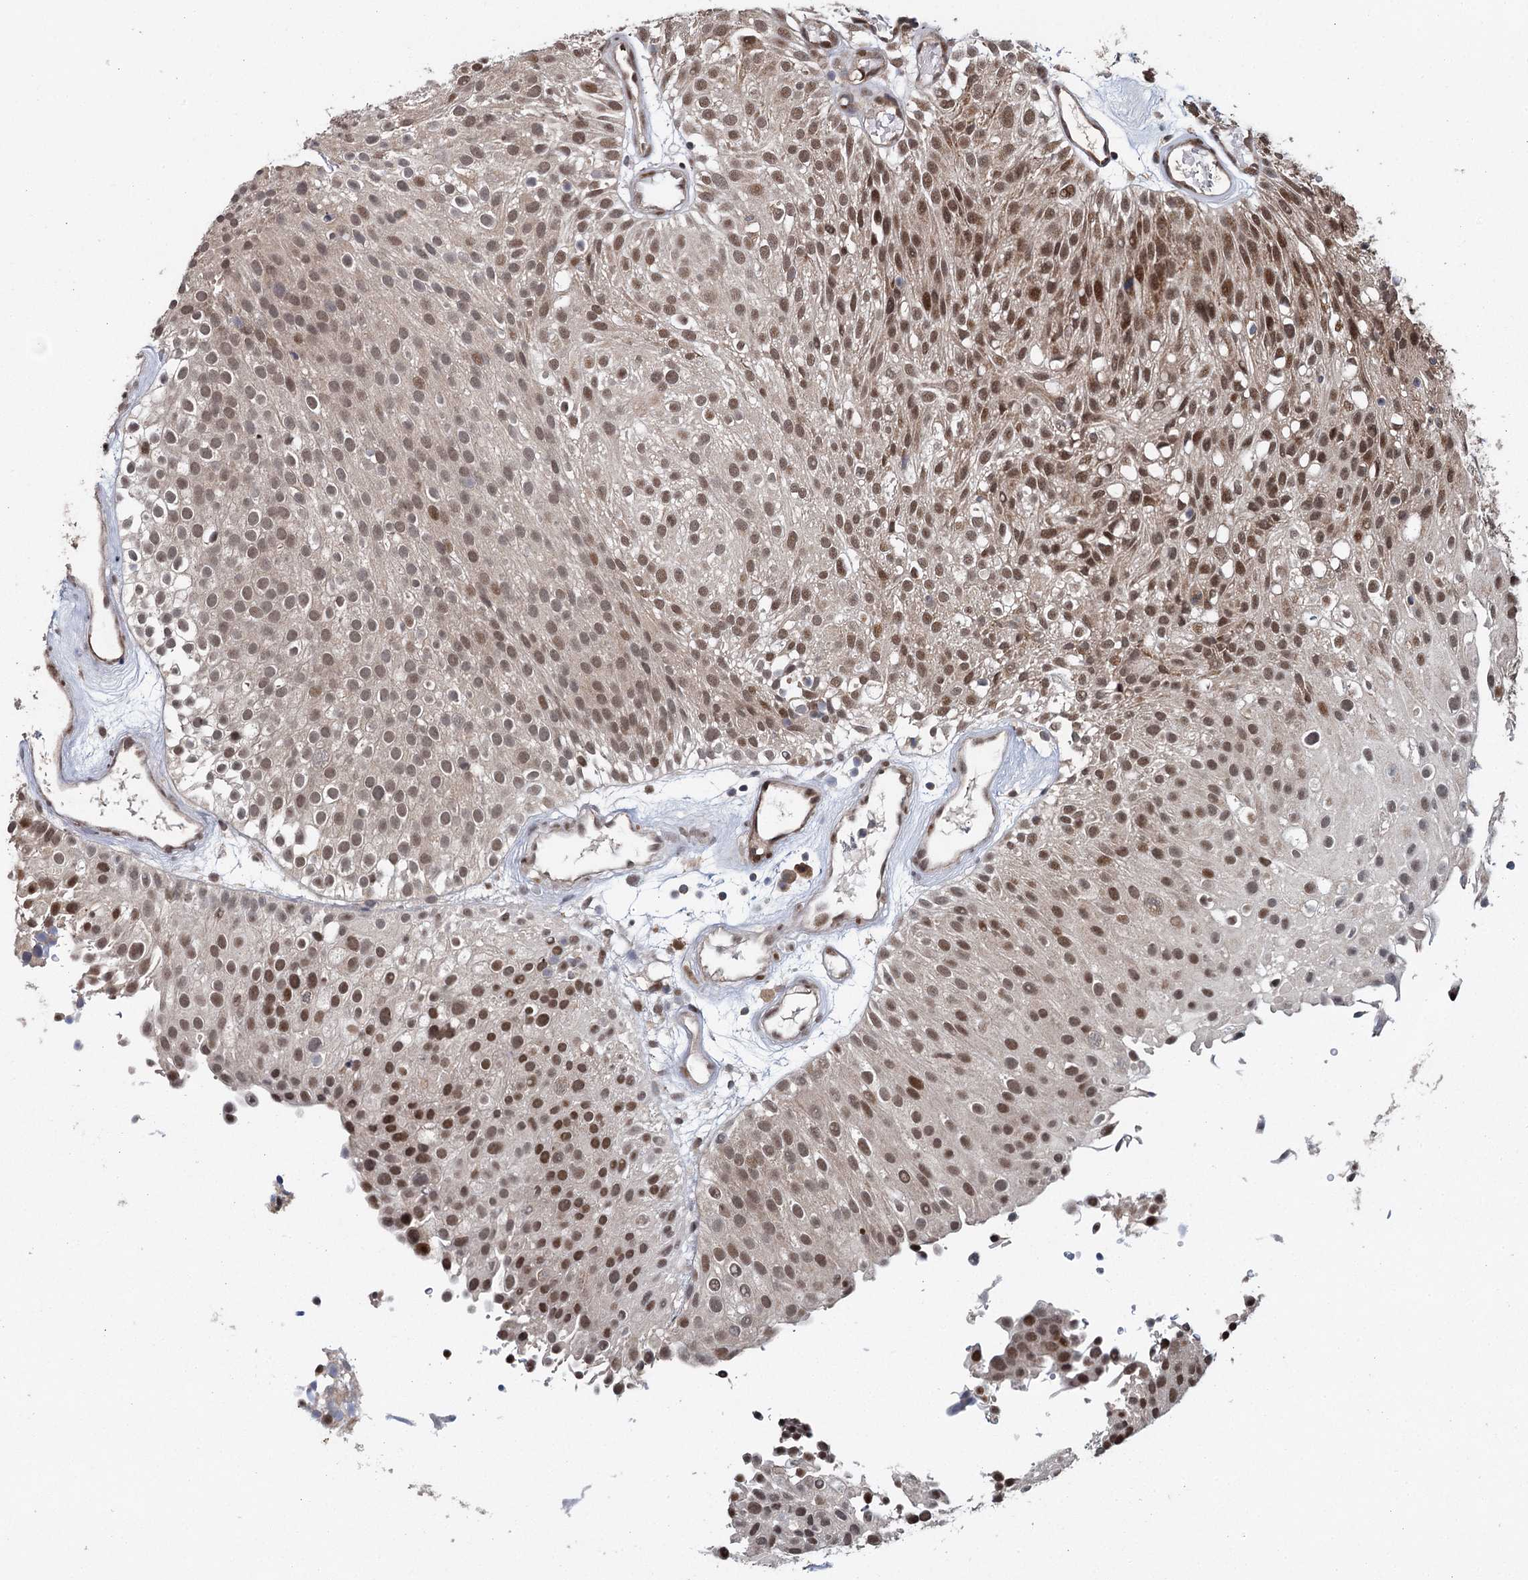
{"staining": {"intensity": "moderate", "quantity": ">75%", "location": "nuclear"}, "tissue": "urothelial cancer", "cell_type": "Tumor cells", "image_type": "cancer", "snomed": [{"axis": "morphology", "description": "Urothelial carcinoma, Low grade"}, {"axis": "topography", "description": "Urinary bladder"}], "caption": "A medium amount of moderate nuclear expression is present in about >75% of tumor cells in urothelial cancer tissue.", "gene": "MYG1", "patient": {"sex": "male", "age": 78}}